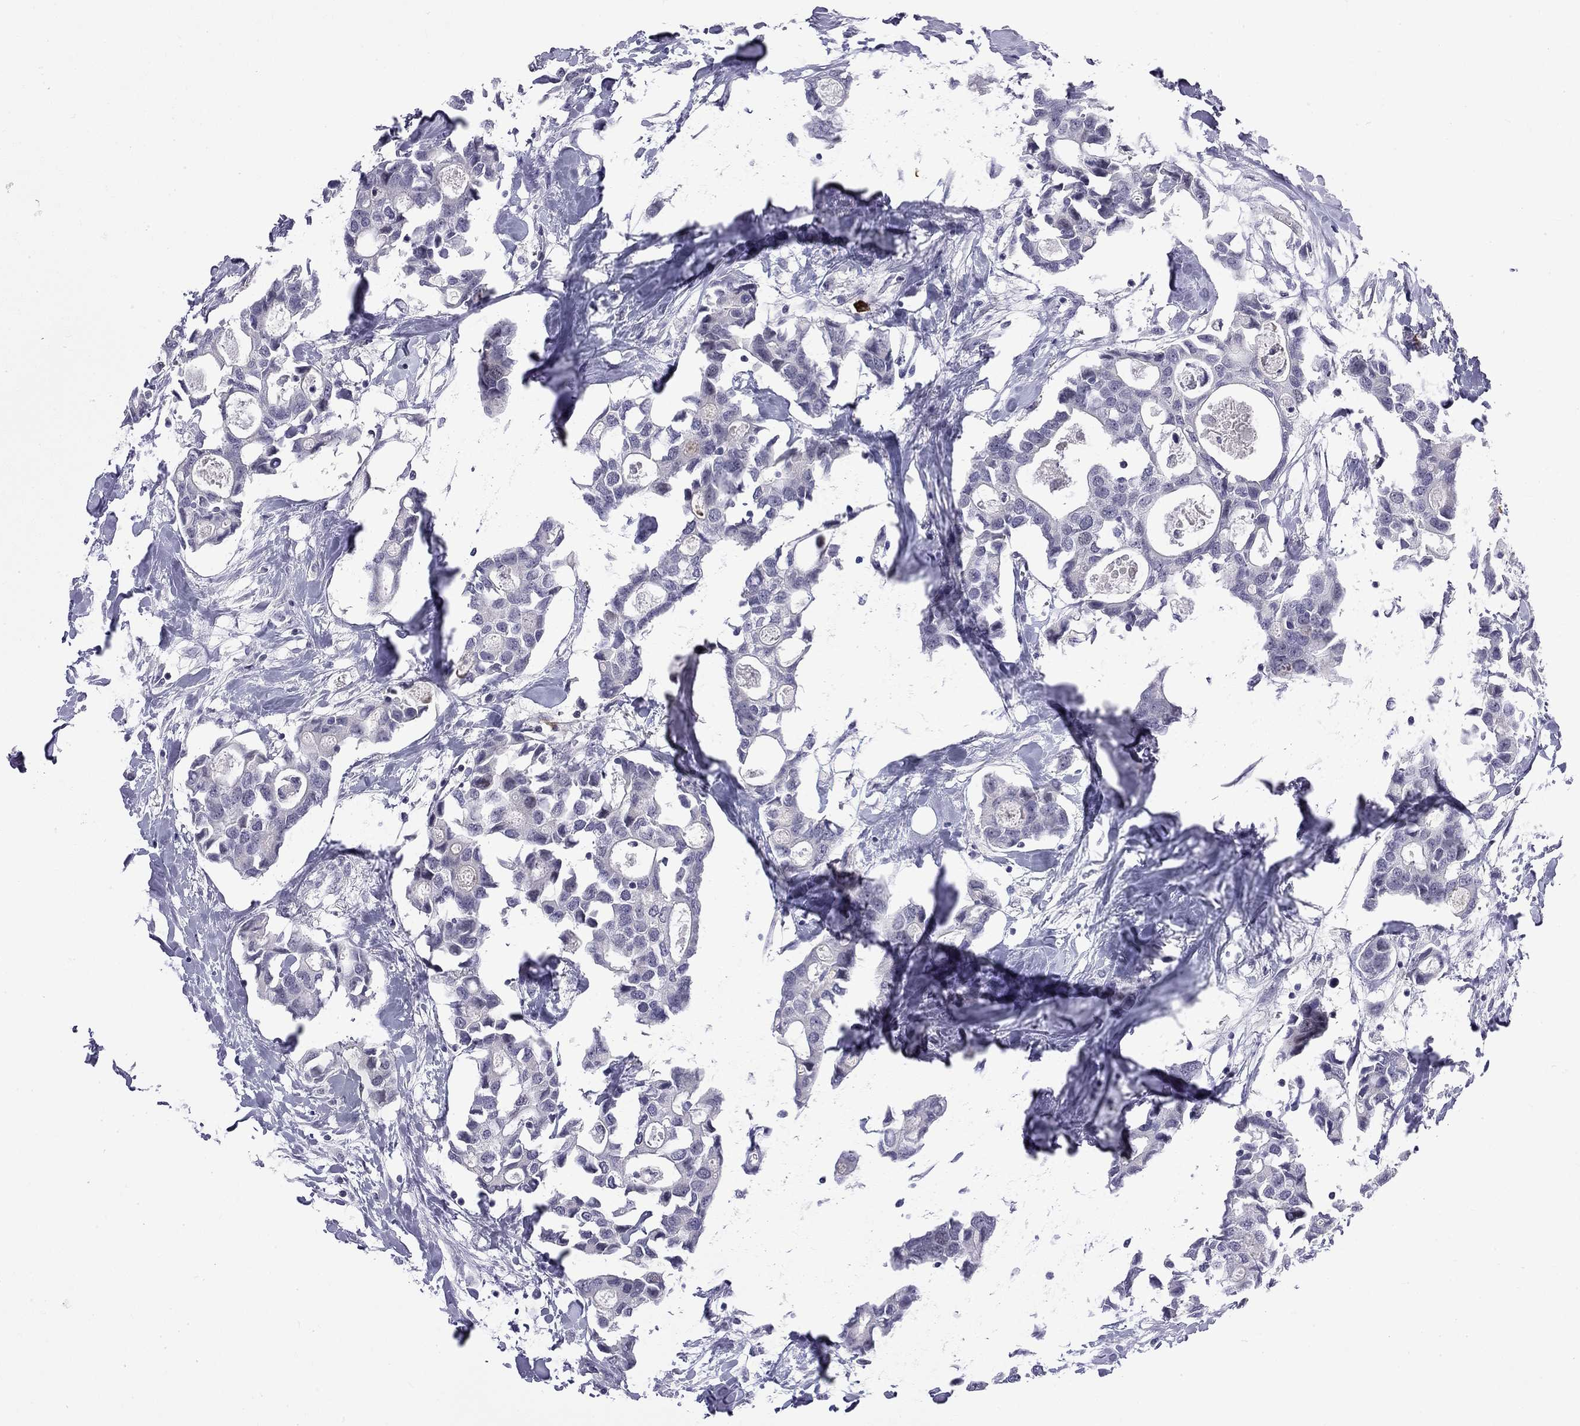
{"staining": {"intensity": "negative", "quantity": "none", "location": "none"}, "tissue": "breast cancer", "cell_type": "Tumor cells", "image_type": "cancer", "snomed": [{"axis": "morphology", "description": "Duct carcinoma"}, {"axis": "topography", "description": "Breast"}], "caption": "This micrograph is of infiltrating ductal carcinoma (breast) stained with immunohistochemistry to label a protein in brown with the nuclei are counter-stained blue. There is no positivity in tumor cells. The staining is performed using DAB (3,3'-diaminobenzidine) brown chromogen with nuclei counter-stained in using hematoxylin.", "gene": "RTL9", "patient": {"sex": "female", "age": 83}}